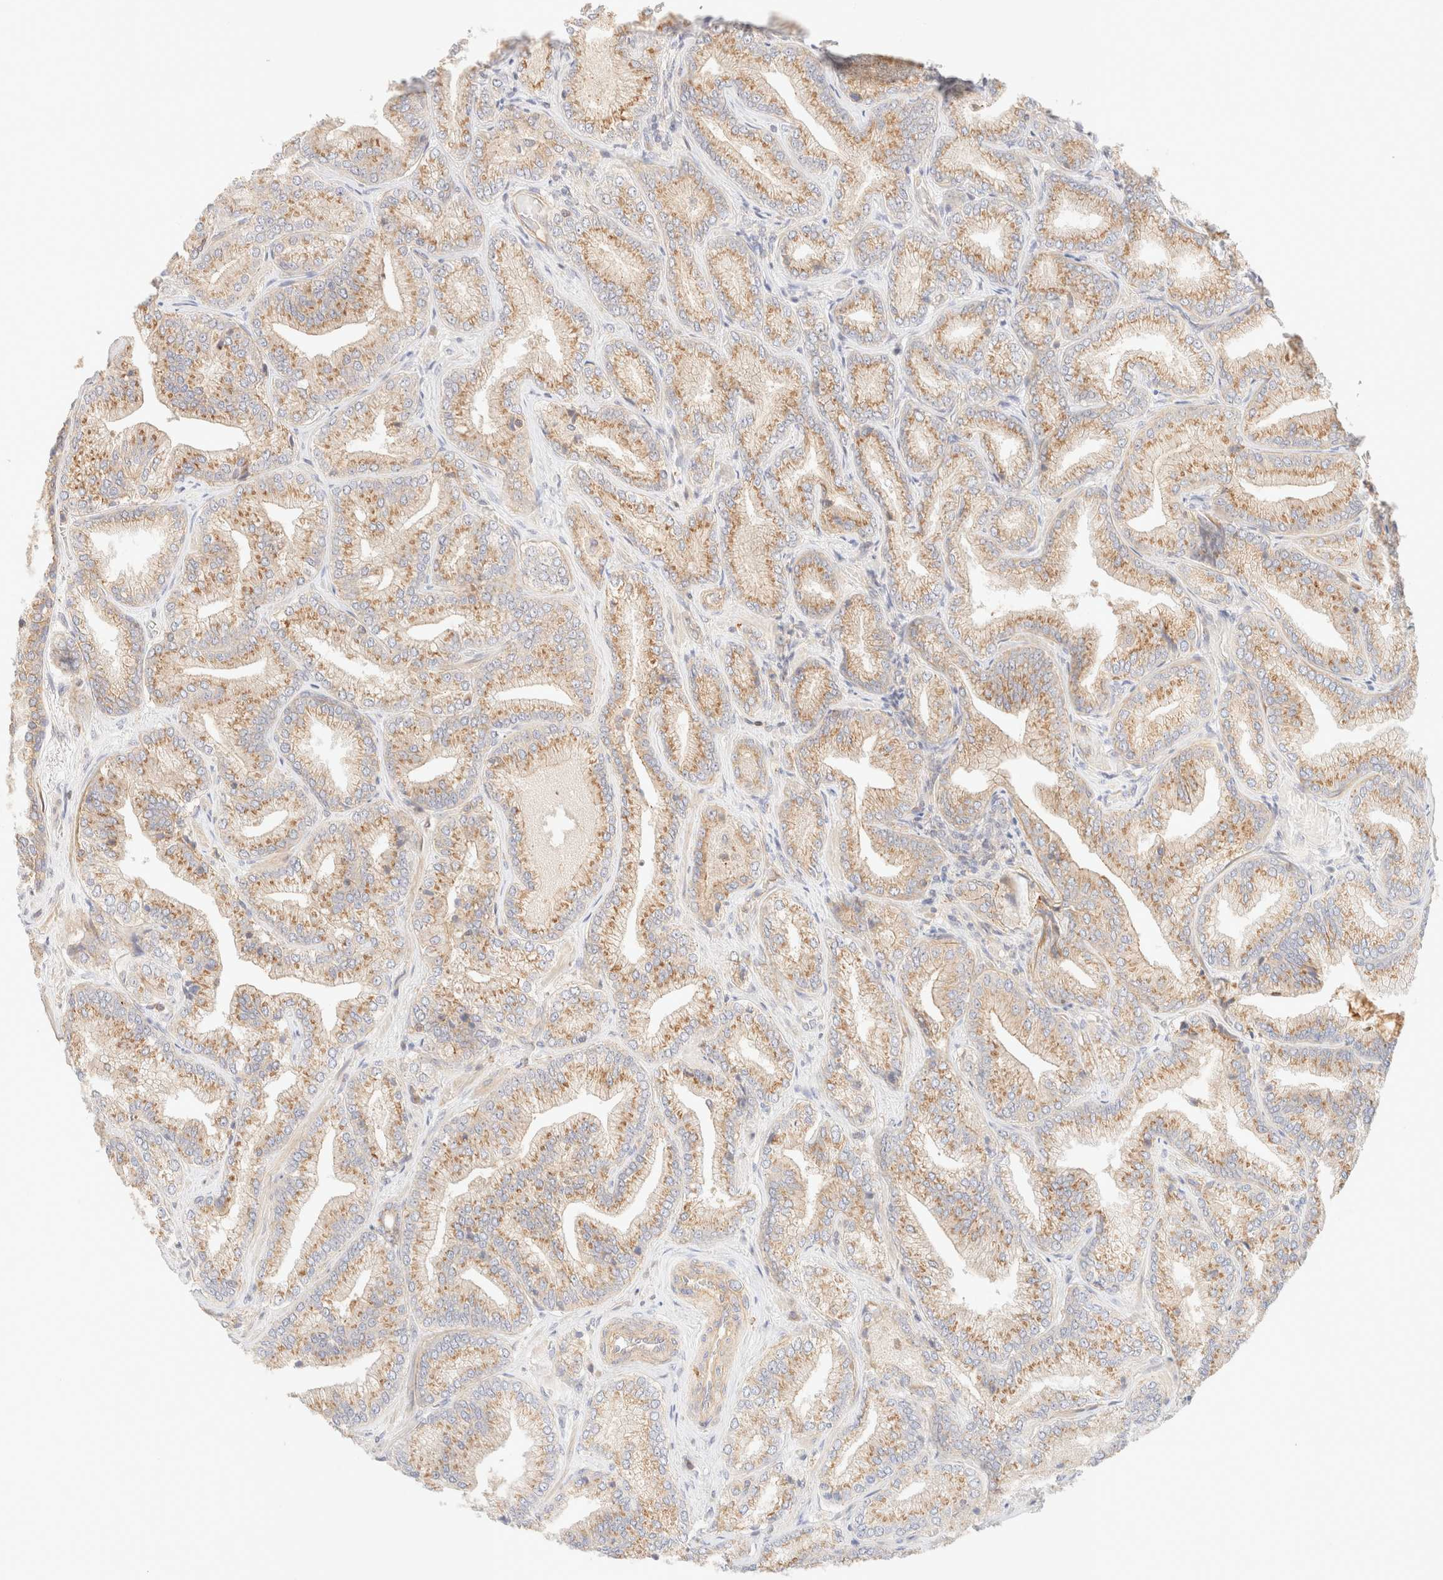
{"staining": {"intensity": "moderate", "quantity": ">75%", "location": "cytoplasmic/membranous"}, "tissue": "prostate cancer", "cell_type": "Tumor cells", "image_type": "cancer", "snomed": [{"axis": "morphology", "description": "Adenocarcinoma, Low grade"}, {"axis": "topography", "description": "Prostate"}], "caption": "A high-resolution photomicrograph shows IHC staining of prostate adenocarcinoma (low-grade), which exhibits moderate cytoplasmic/membranous staining in about >75% of tumor cells.", "gene": "MYO10", "patient": {"sex": "male", "age": 62}}